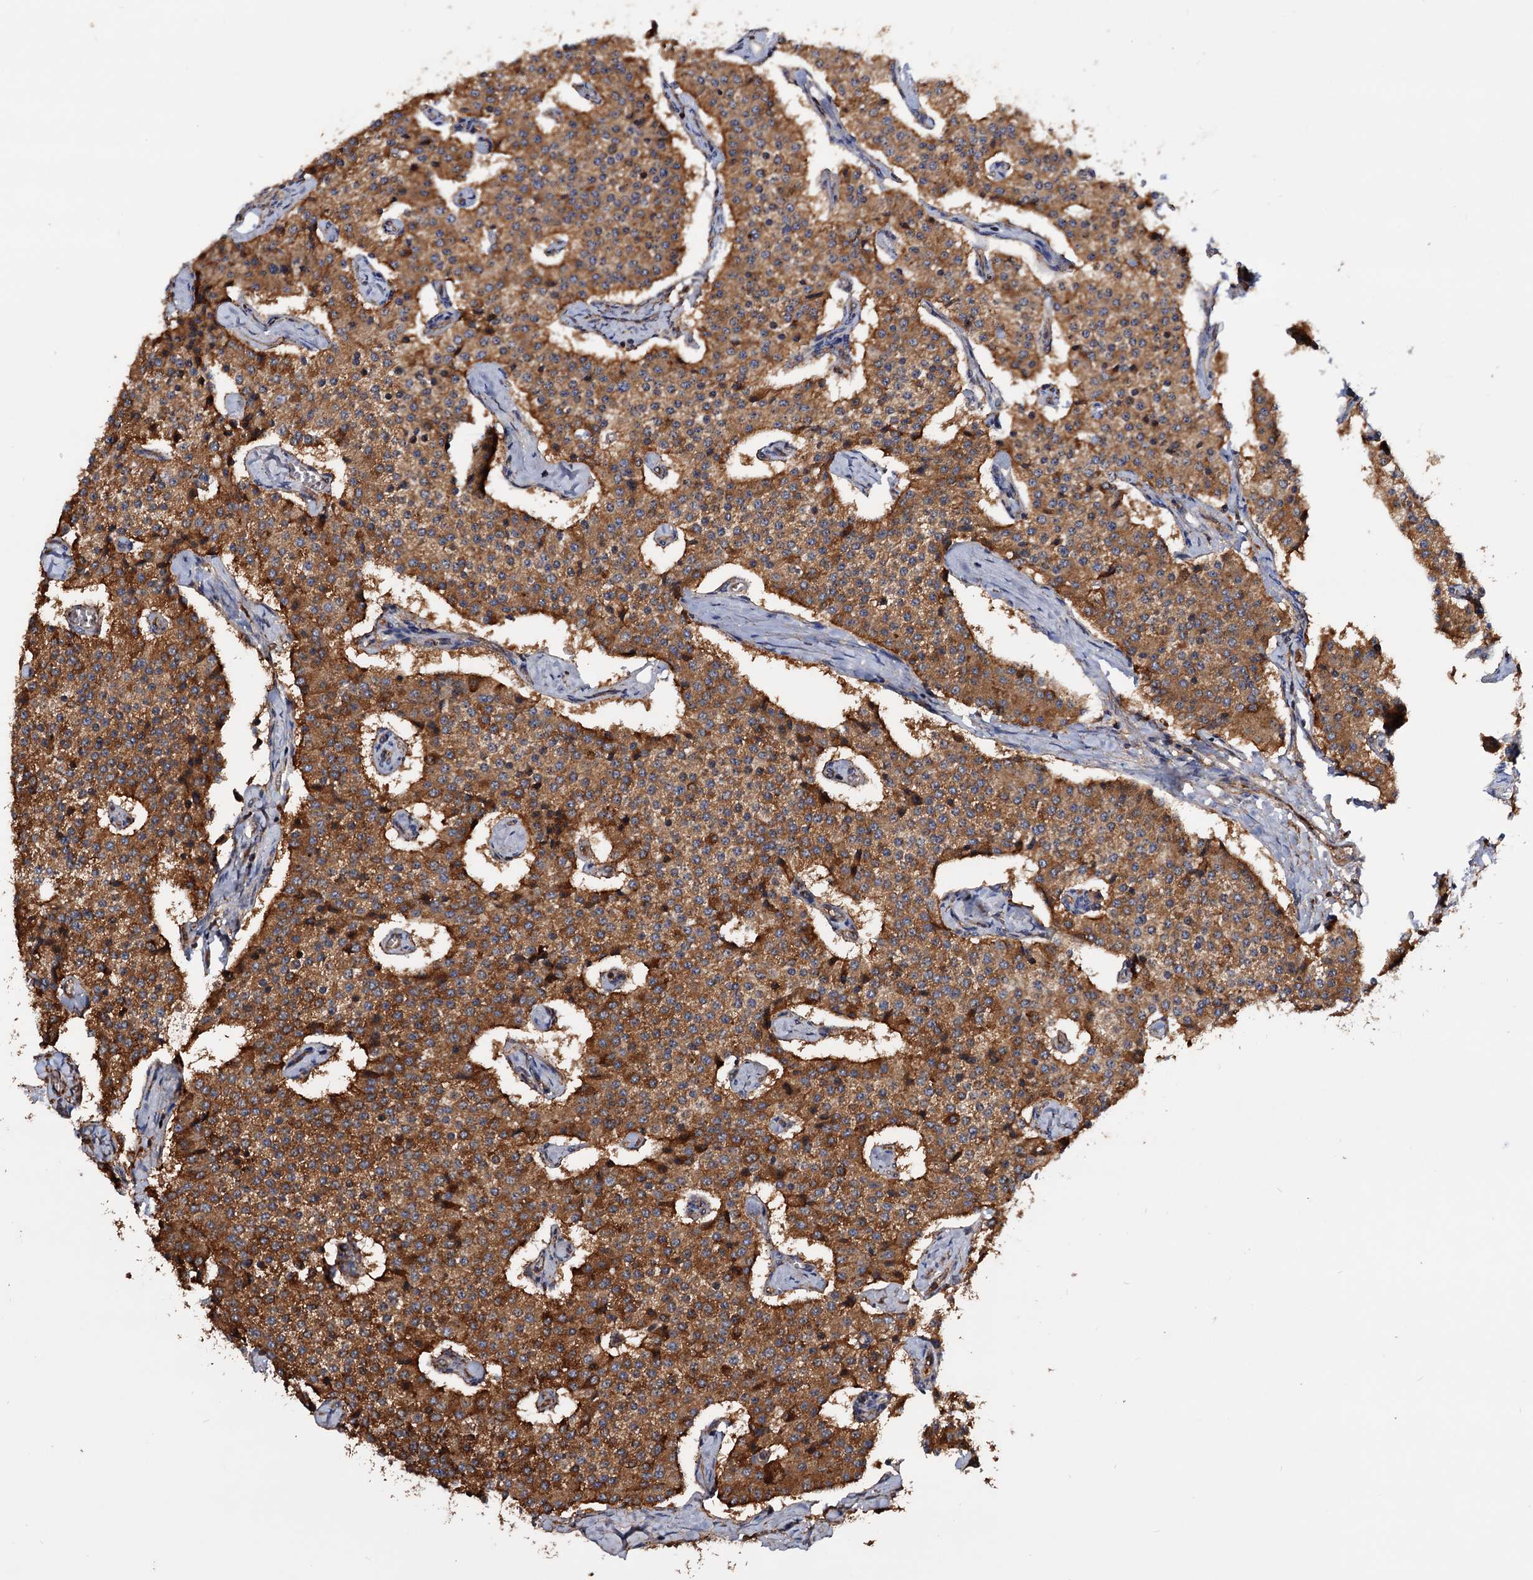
{"staining": {"intensity": "moderate", "quantity": ">75%", "location": "cytoplasmic/membranous"}, "tissue": "carcinoid", "cell_type": "Tumor cells", "image_type": "cancer", "snomed": [{"axis": "morphology", "description": "Carcinoid, malignant, NOS"}, {"axis": "topography", "description": "Colon"}], "caption": "Malignant carcinoid tissue reveals moderate cytoplasmic/membranous staining in about >75% of tumor cells The staining was performed using DAB (3,3'-diaminobenzidine), with brown indicating positive protein expression. Nuclei are stained blue with hematoxylin.", "gene": "MRPL42", "patient": {"sex": "female", "age": 52}}